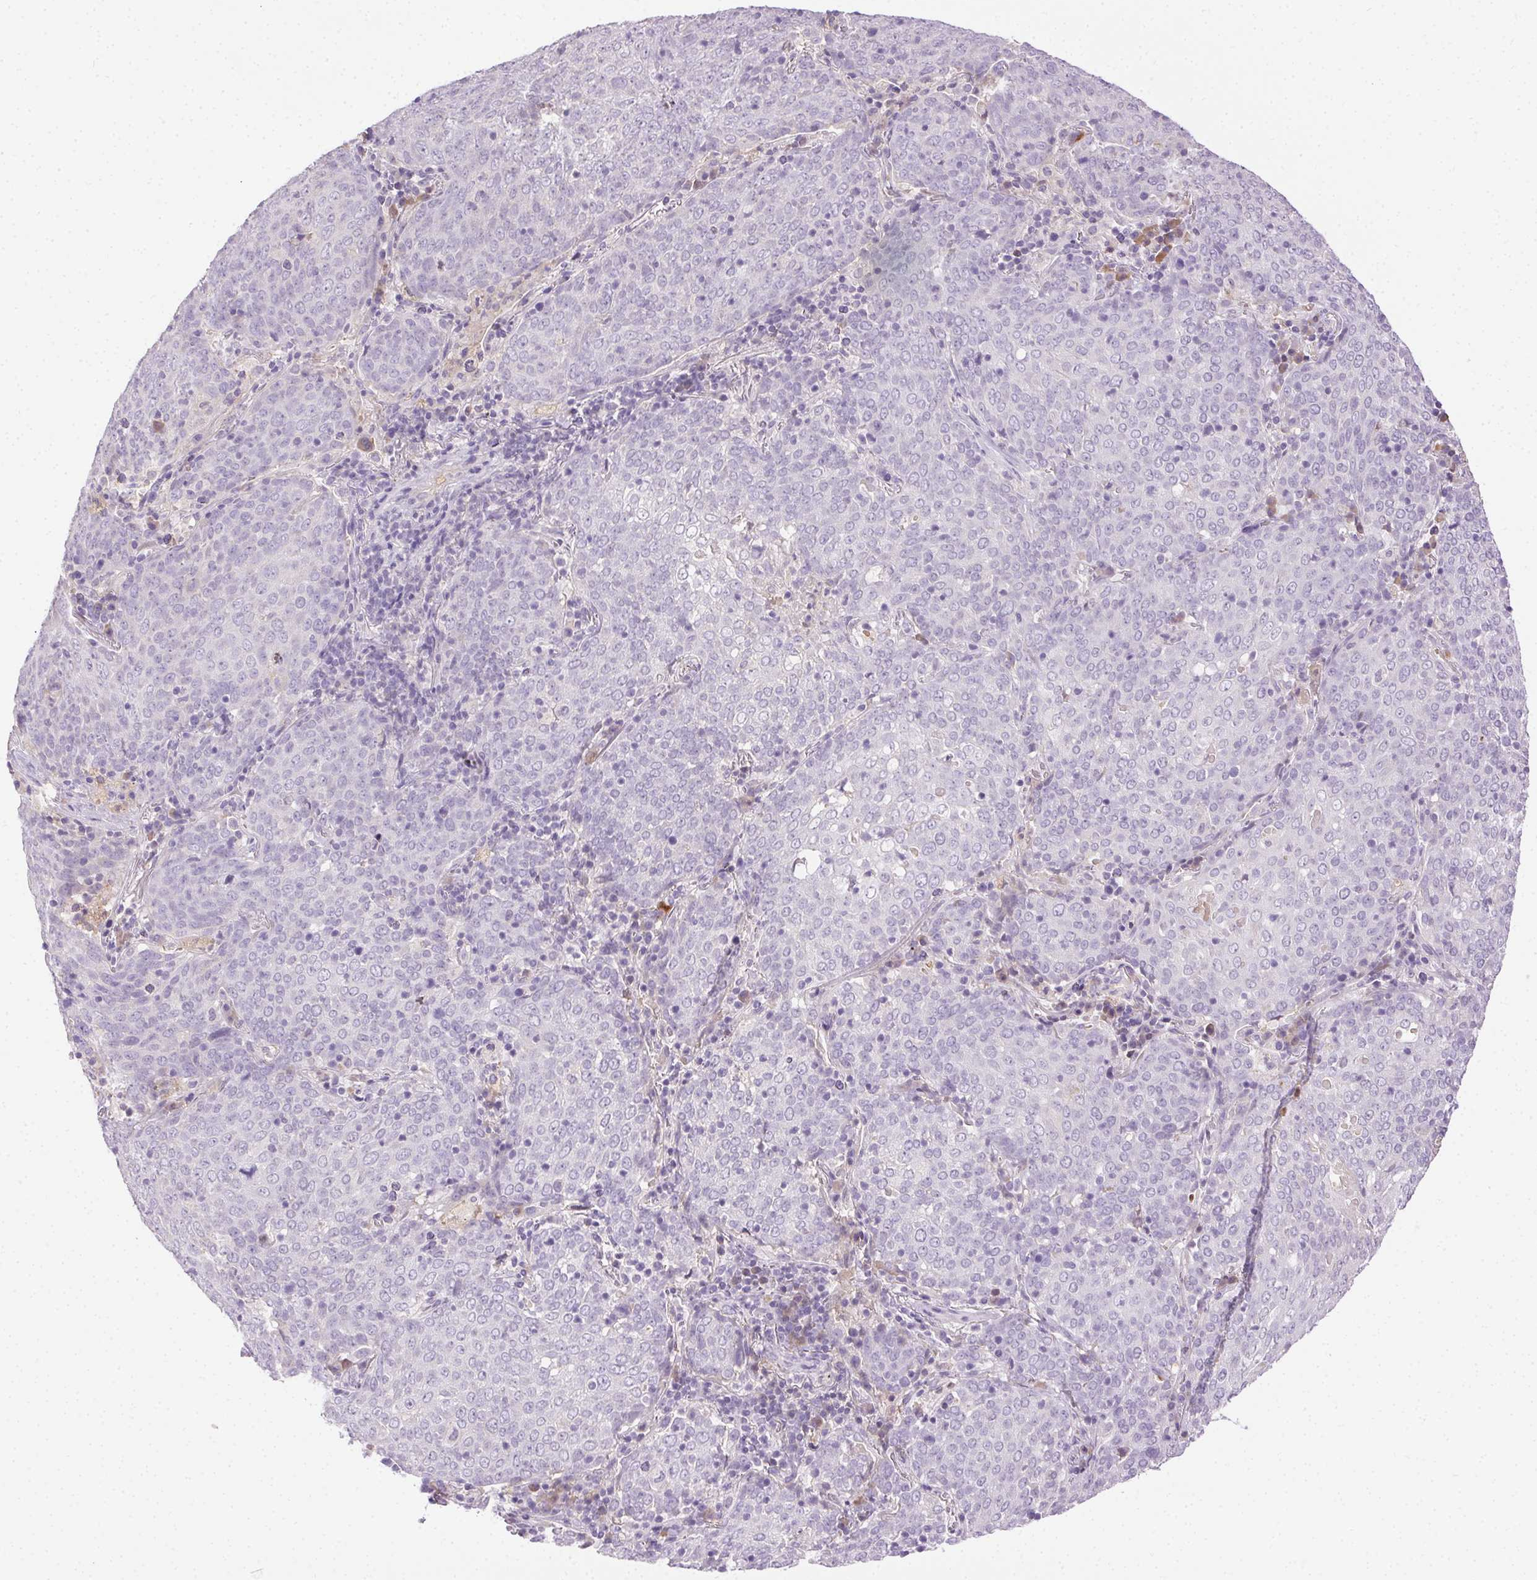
{"staining": {"intensity": "negative", "quantity": "none", "location": "none"}, "tissue": "lung cancer", "cell_type": "Tumor cells", "image_type": "cancer", "snomed": [{"axis": "morphology", "description": "Squamous cell carcinoma, NOS"}, {"axis": "topography", "description": "Lung"}], "caption": "Tumor cells show no significant protein positivity in squamous cell carcinoma (lung). (DAB (3,3'-diaminobenzidine) immunohistochemistry (IHC) with hematoxylin counter stain).", "gene": "BPIFB2", "patient": {"sex": "male", "age": 82}}